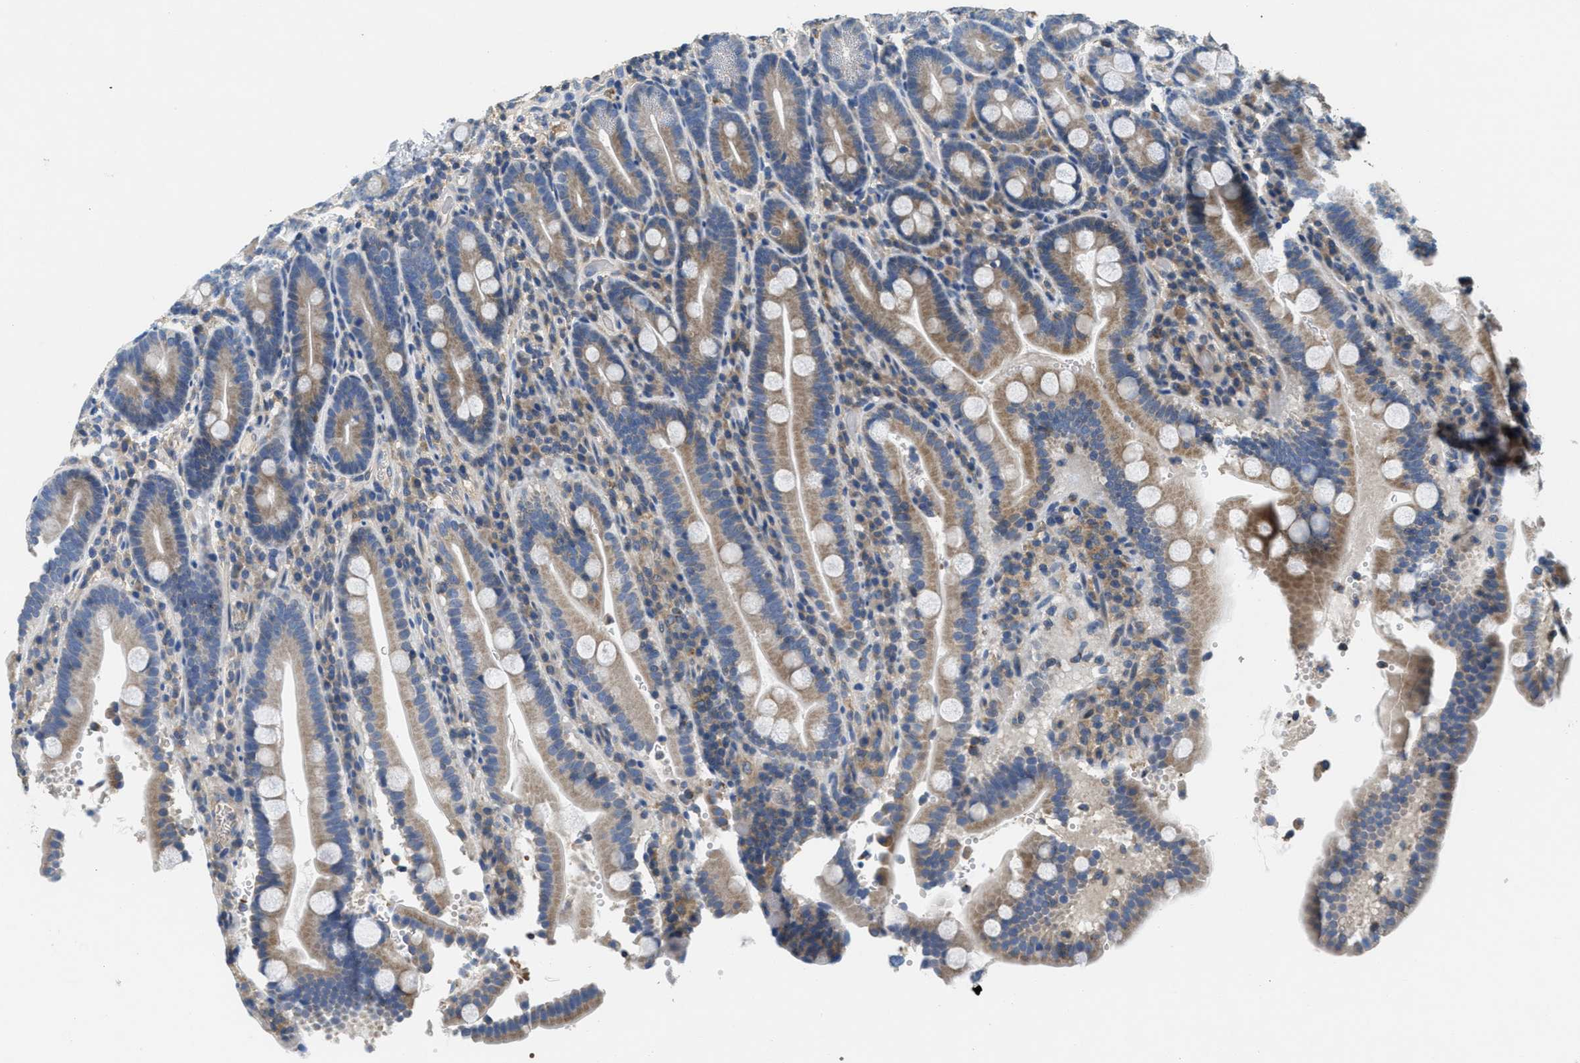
{"staining": {"intensity": "moderate", "quantity": ">75%", "location": "cytoplasmic/membranous"}, "tissue": "duodenum", "cell_type": "Glandular cells", "image_type": "normal", "snomed": [{"axis": "morphology", "description": "Normal tissue, NOS"}, {"axis": "topography", "description": "Small intestine, NOS"}], "caption": "A histopathology image of duodenum stained for a protein reveals moderate cytoplasmic/membranous brown staining in glandular cells.", "gene": "DGKE", "patient": {"sex": "female", "age": 71}}